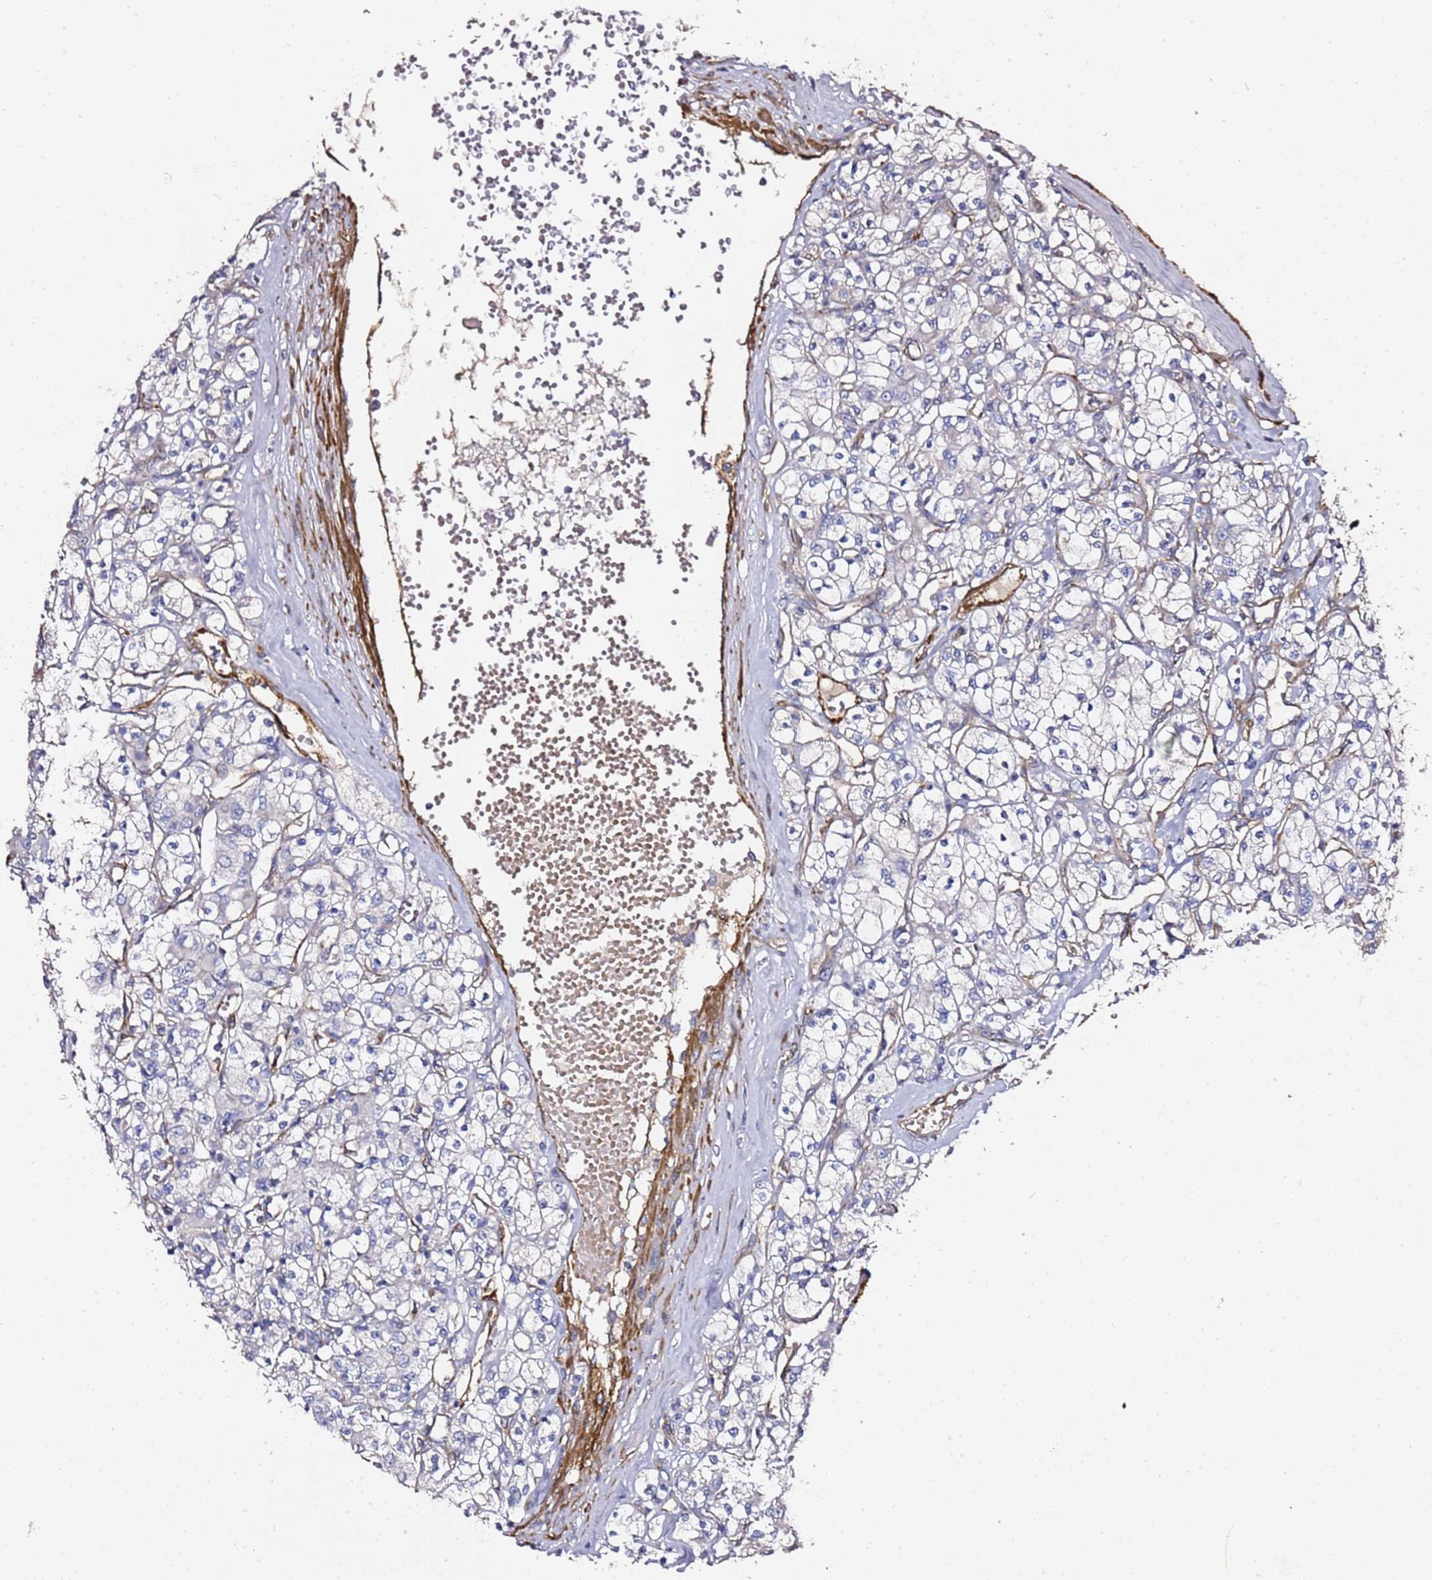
{"staining": {"intensity": "negative", "quantity": "none", "location": "none"}, "tissue": "renal cancer", "cell_type": "Tumor cells", "image_type": "cancer", "snomed": [{"axis": "morphology", "description": "Adenocarcinoma, NOS"}, {"axis": "topography", "description": "Kidney"}], "caption": "This is a photomicrograph of immunohistochemistry staining of renal cancer, which shows no staining in tumor cells.", "gene": "EPS8L1", "patient": {"sex": "female", "age": 59}}